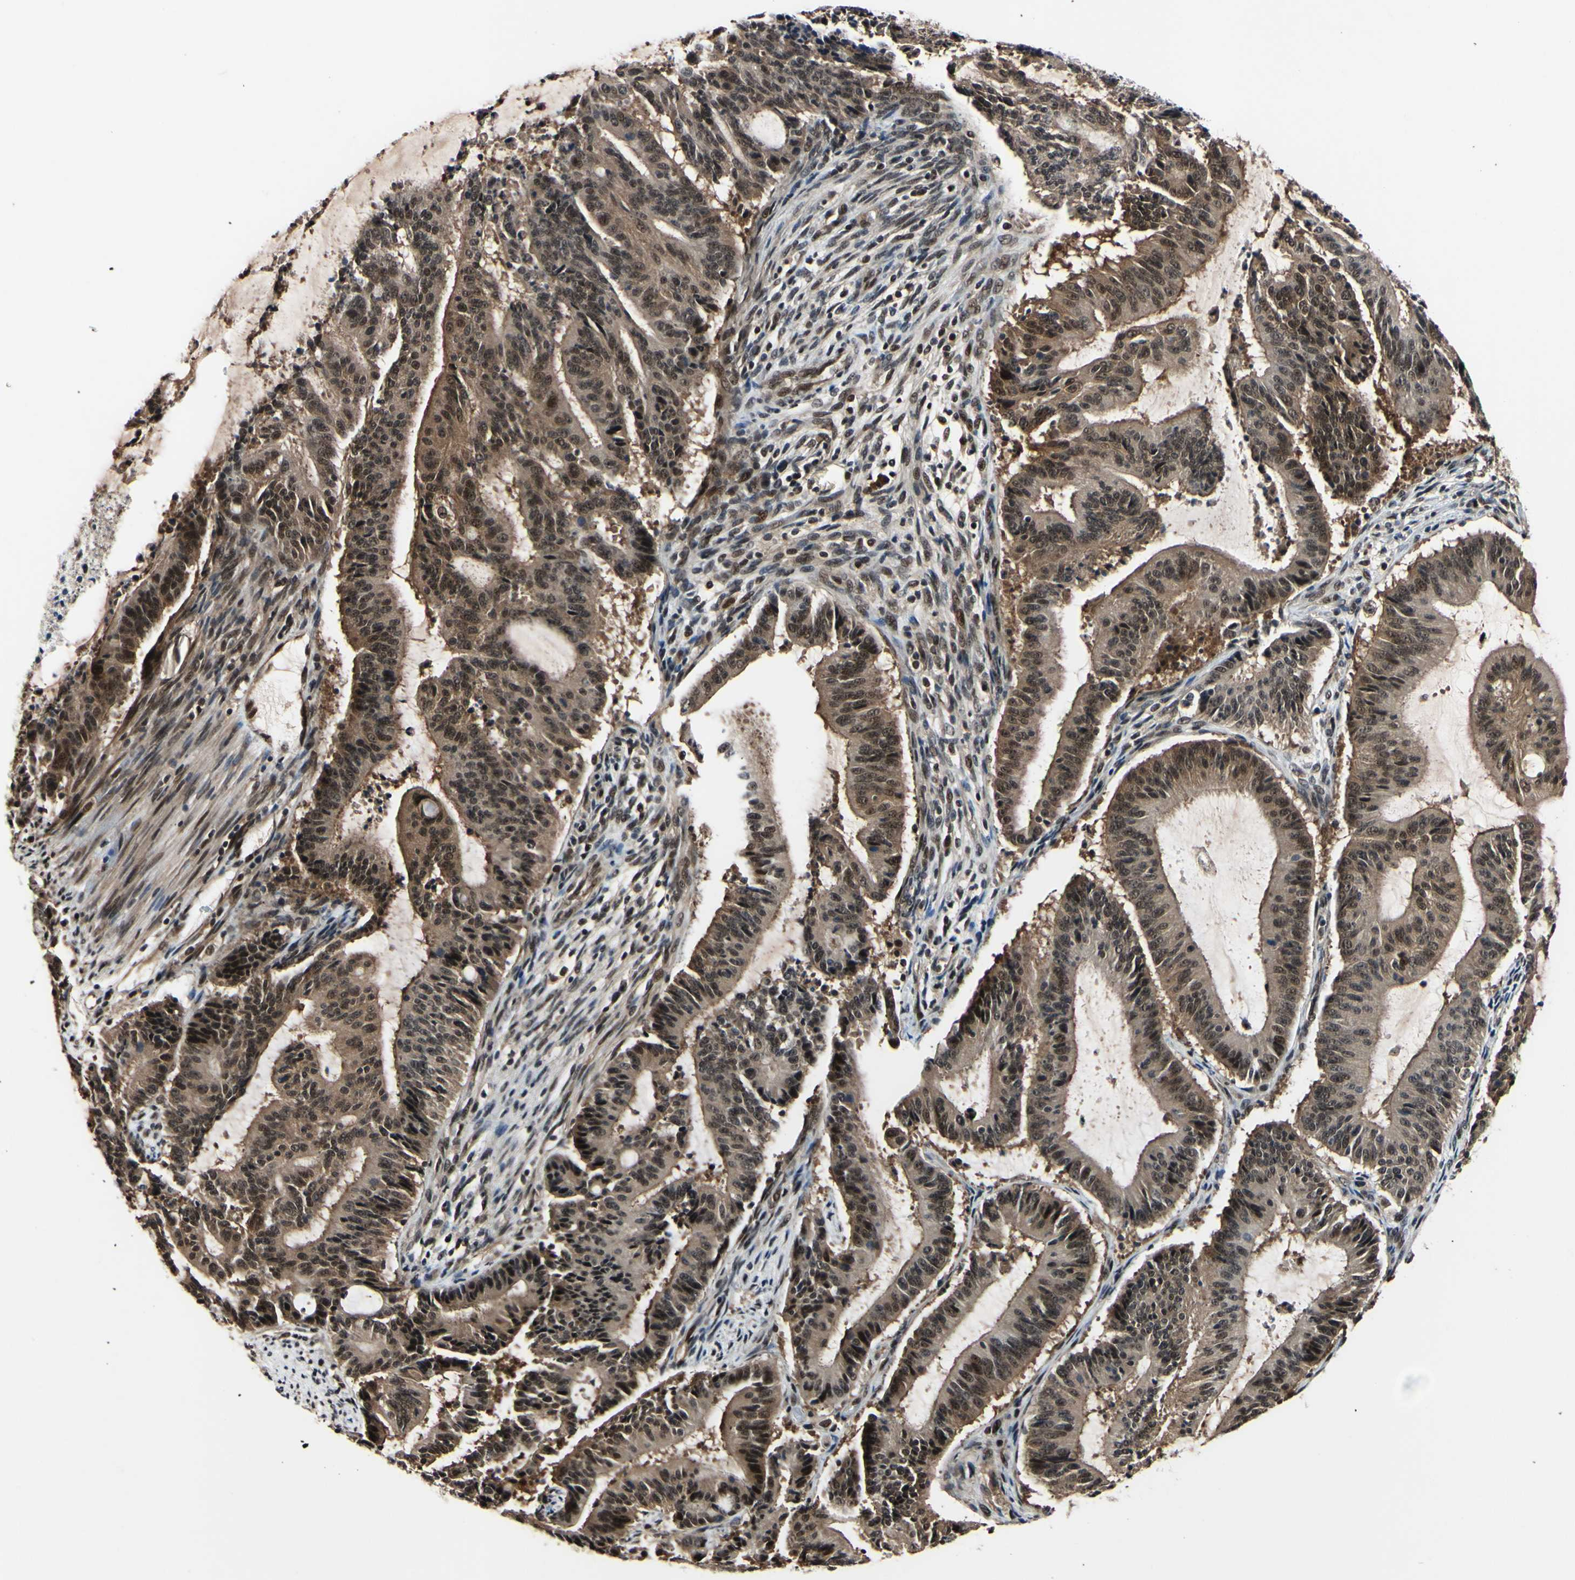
{"staining": {"intensity": "weak", "quantity": ">75%", "location": "cytoplasmic/membranous,nuclear"}, "tissue": "liver cancer", "cell_type": "Tumor cells", "image_type": "cancer", "snomed": [{"axis": "morphology", "description": "Cholangiocarcinoma"}, {"axis": "topography", "description": "Liver"}], "caption": "Protein positivity by IHC displays weak cytoplasmic/membranous and nuclear positivity in about >75% of tumor cells in liver cancer (cholangiocarcinoma).", "gene": "PSMD10", "patient": {"sex": "female", "age": 73}}